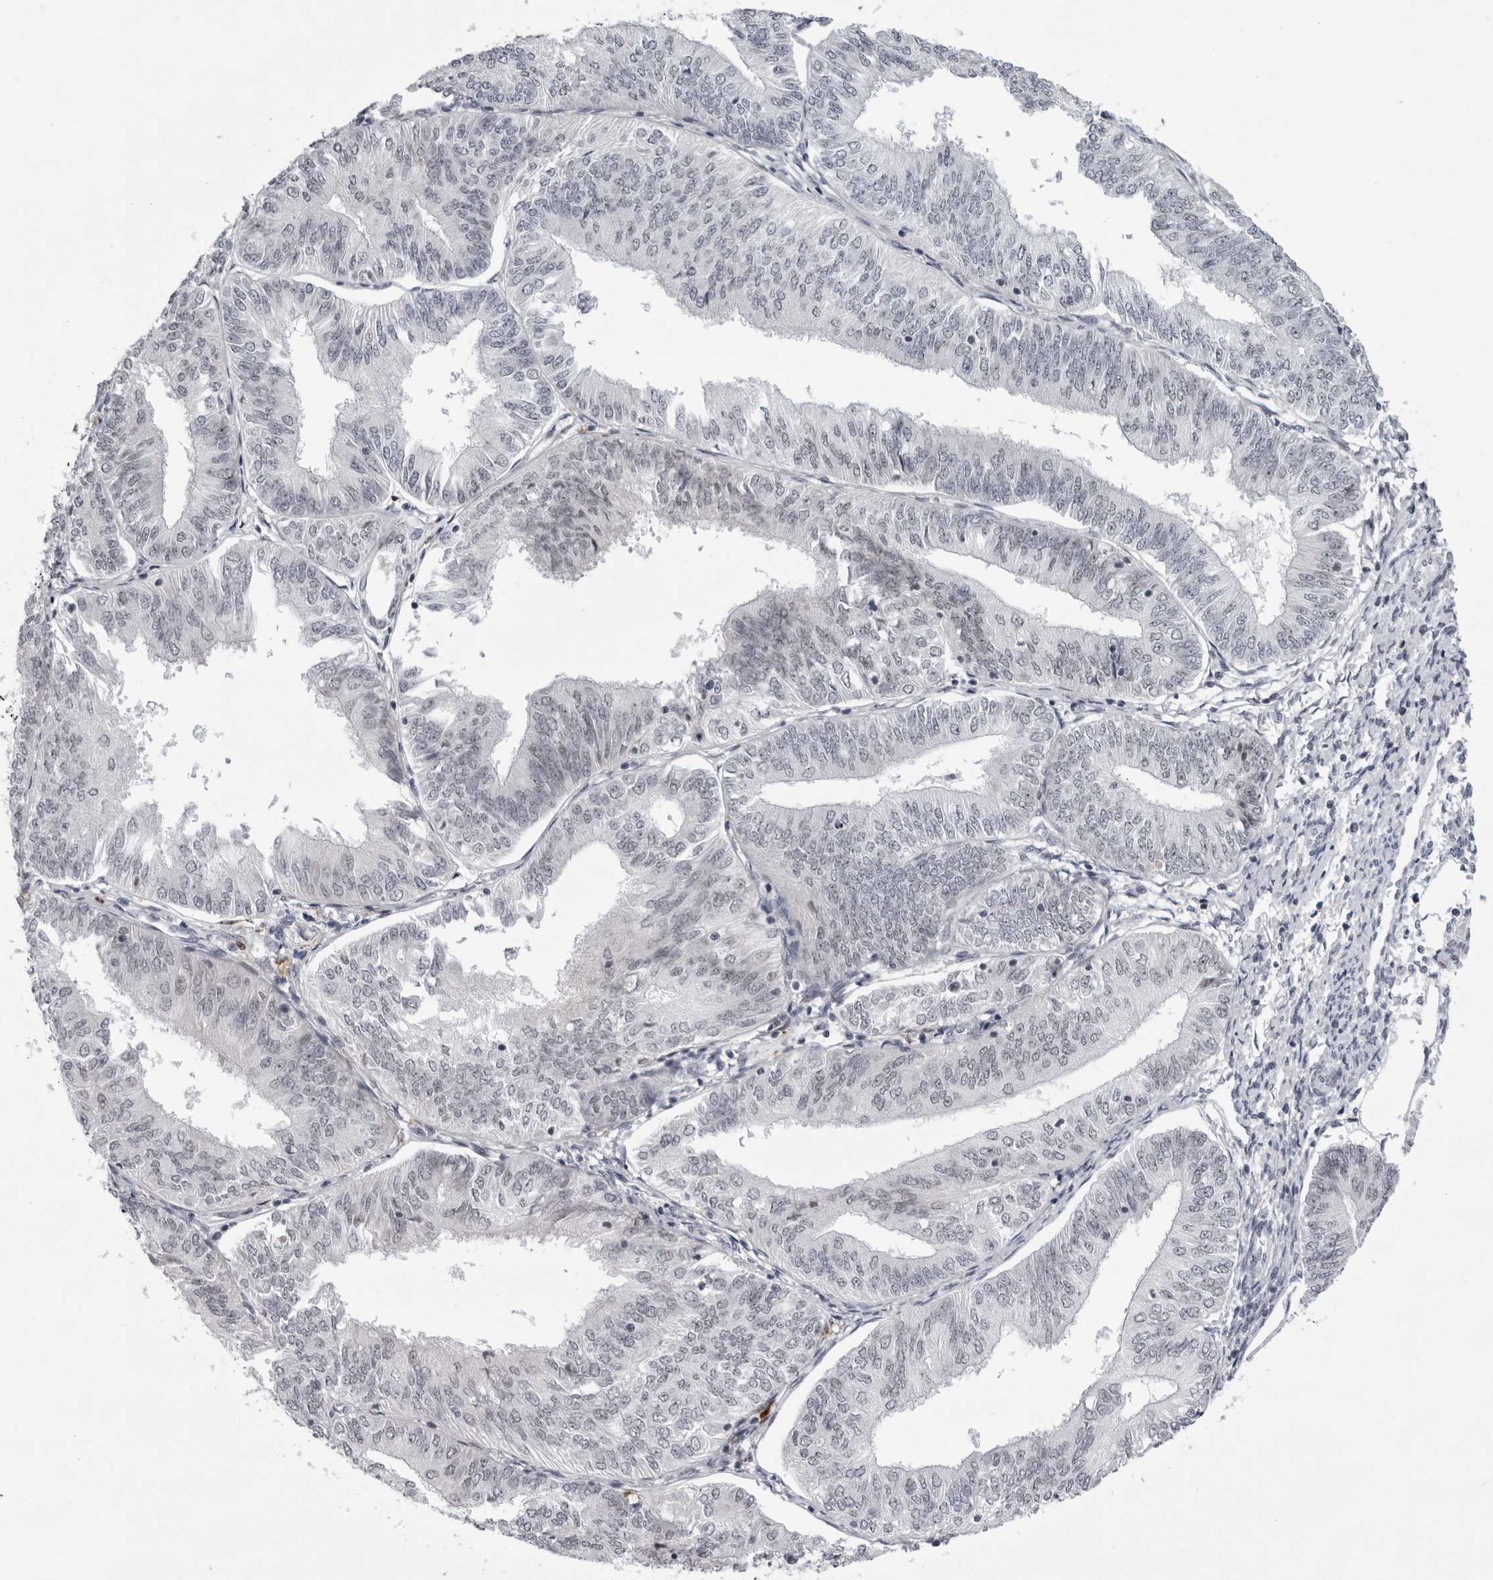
{"staining": {"intensity": "weak", "quantity": "25%-75%", "location": "nuclear"}, "tissue": "endometrial cancer", "cell_type": "Tumor cells", "image_type": "cancer", "snomed": [{"axis": "morphology", "description": "Adenocarcinoma, NOS"}, {"axis": "topography", "description": "Endometrium"}], "caption": "This photomicrograph exhibits immunohistochemistry staining of endometrial cancer, with low weak nuclear expression in about 25%-75% of tumor cells.", "gene": "EXOSC10", "patient": {"sex": "female", "age": 58}}